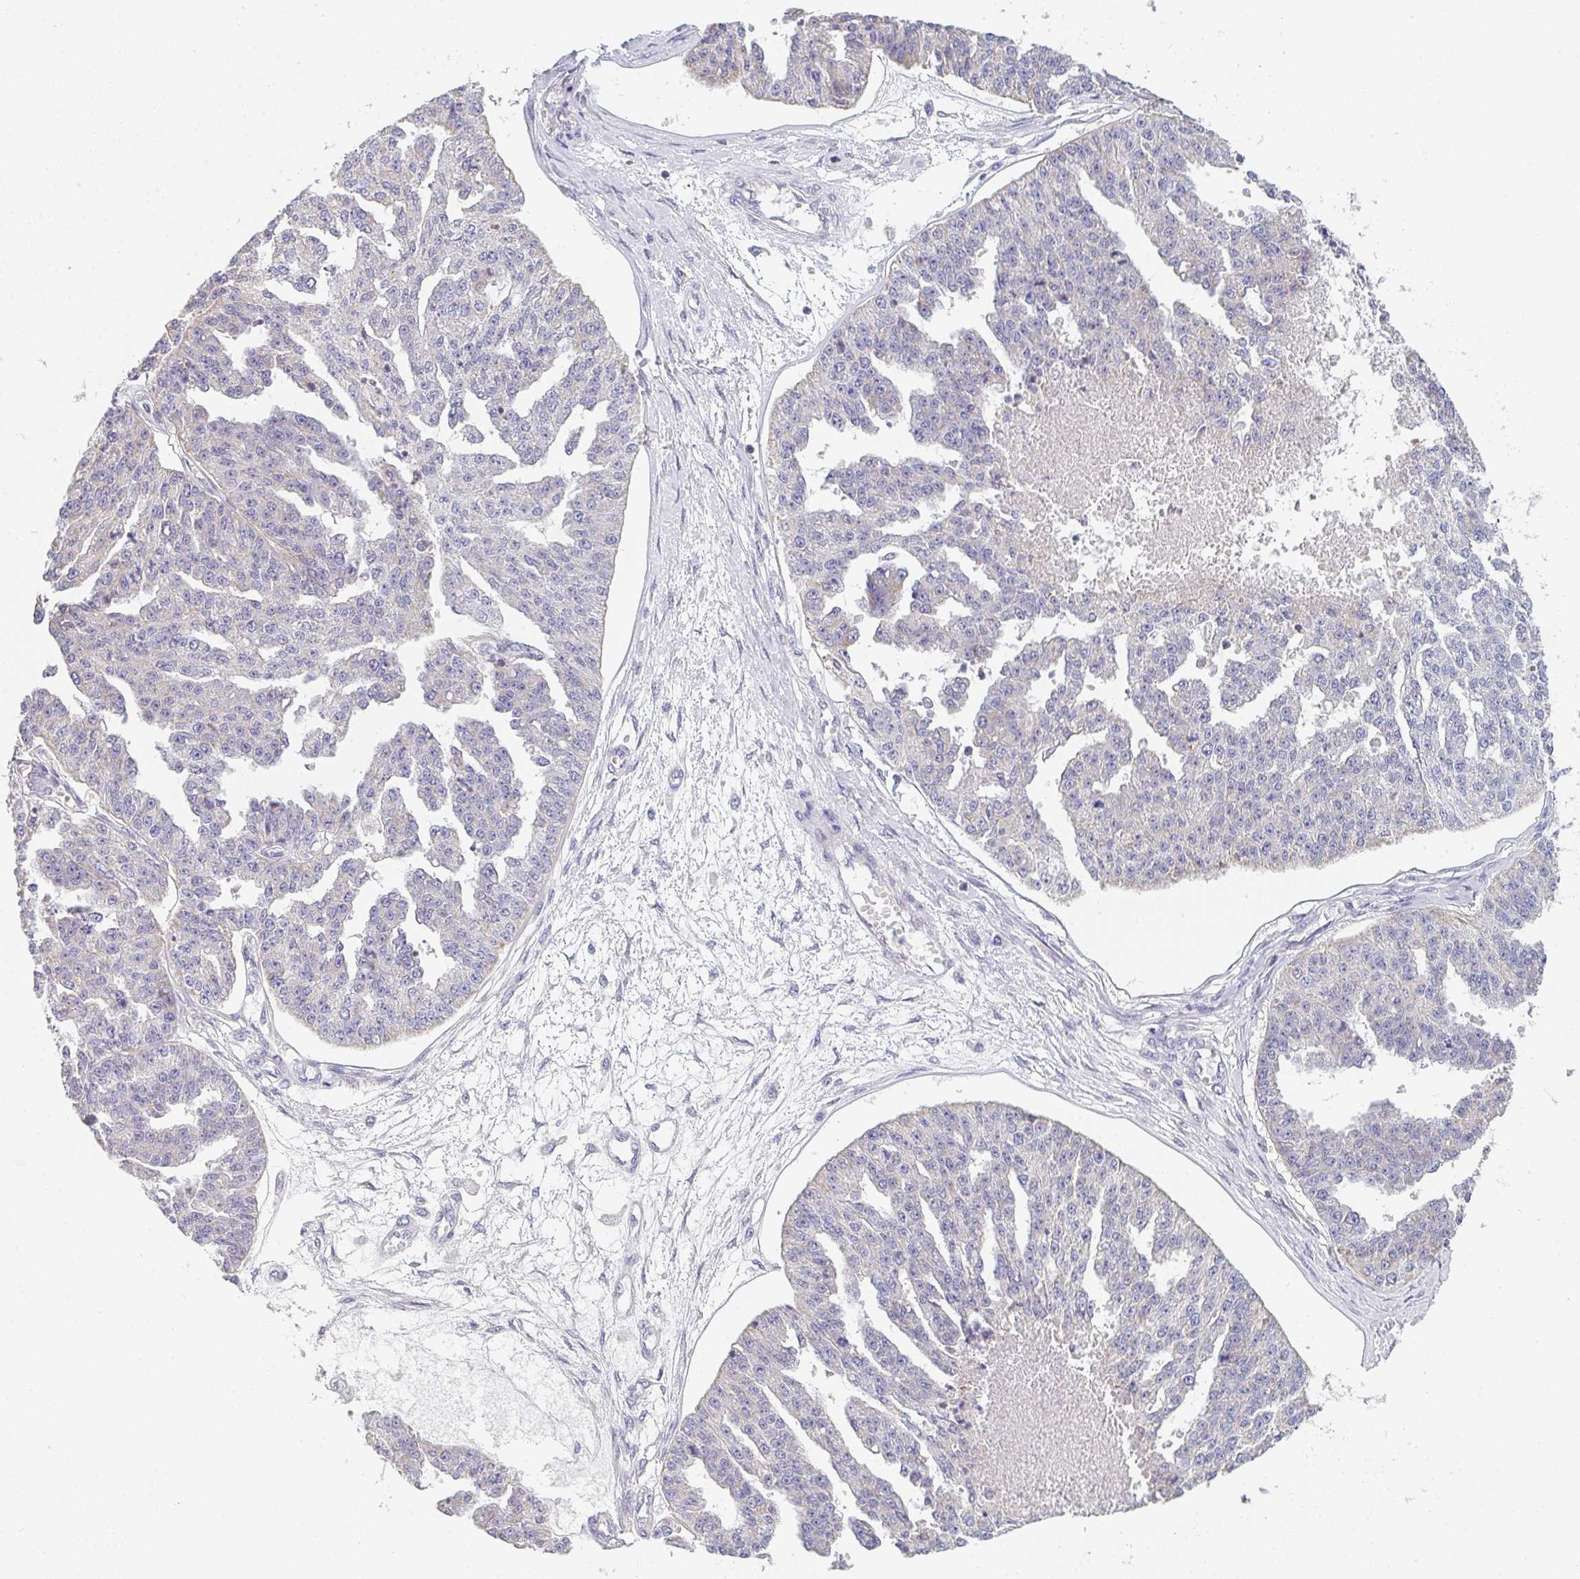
{"staining": {"intensity": "negative", "quantity": "none", "location": "none"}, "tissue": "ovarian cancer", "cell_type": "Tumor cells", "image_type": "cancer", "snomed": [{"axis": "morphology", "description": "Cystadenocarcinoma, serous, NOS"}, {"axis": "topography", "description": "Ovary"}], "caption": "Immunohistochemistry (IHC) of human serous cystadenocarcinoma (ovarian) demonstrates no expression in tumor cells. (DAB (3,3'-diaminobenzidine) immunohistochemistry visualized using brightfield microscopy, high magnification).", "gene": "CACNA1S", "patient": {"sex": "female", "age": 58}}